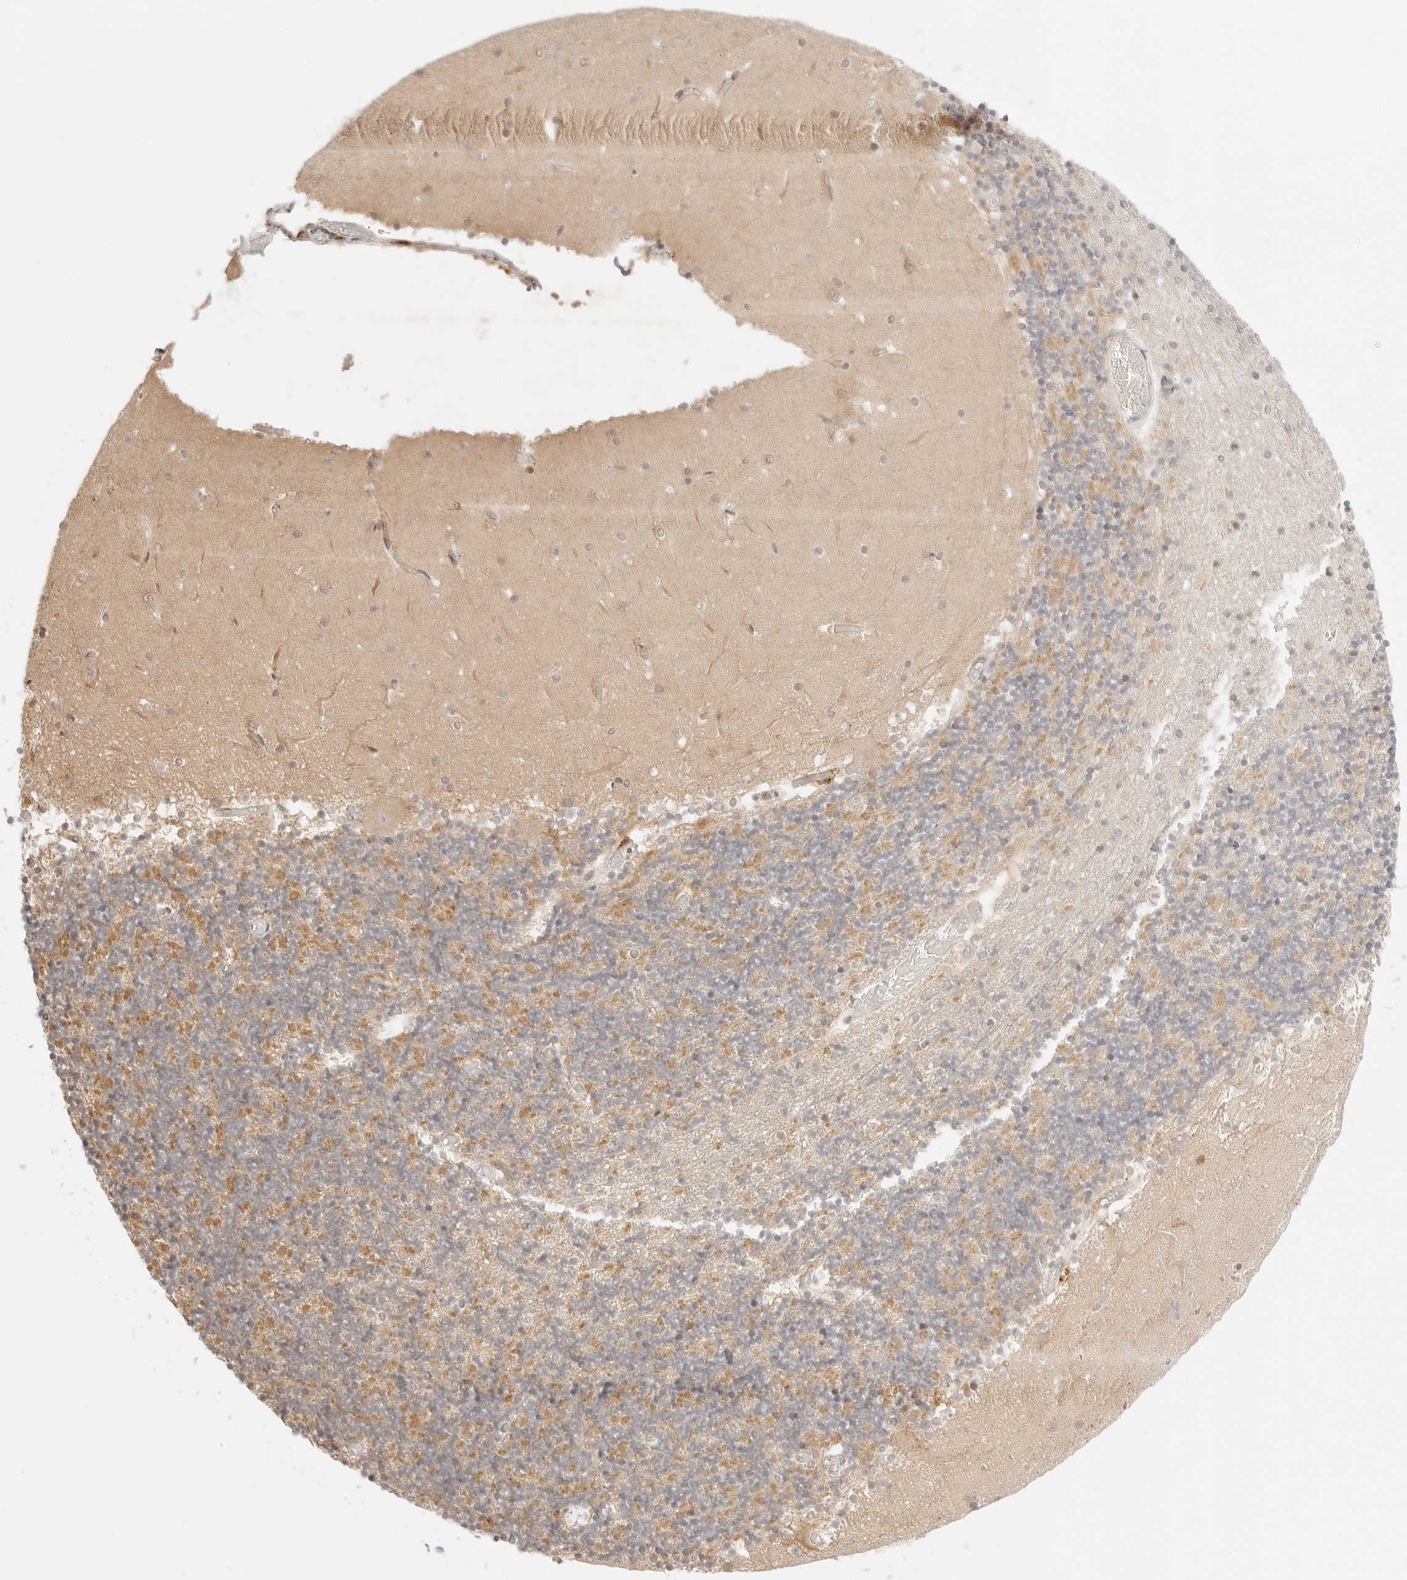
{"staining": {"intensity": "moderate", "quantity": "25%-75%", "location": "cytoplasmic/membranous"}, "tissue": "cerebellum", "cell_type": "Cells in granular layer", "image_type": "normal", "snomed": [{"axis": "morphology", "description": "Normal tissue, NOS"}, {"axis": "topography", "description": "Cerebellum"}], "caption": "This histopathology image shows unremarkable cerebellum stained with immunohistochemistry (IHC) to label a protein in brown. The cytoplasmic/membranous of cells in granular layer show moderate positivity for the protein. Nuclei are counter-stained blue.", "gene": "RPS6KL1", "patient": {"sex": "female", "age": 28}}